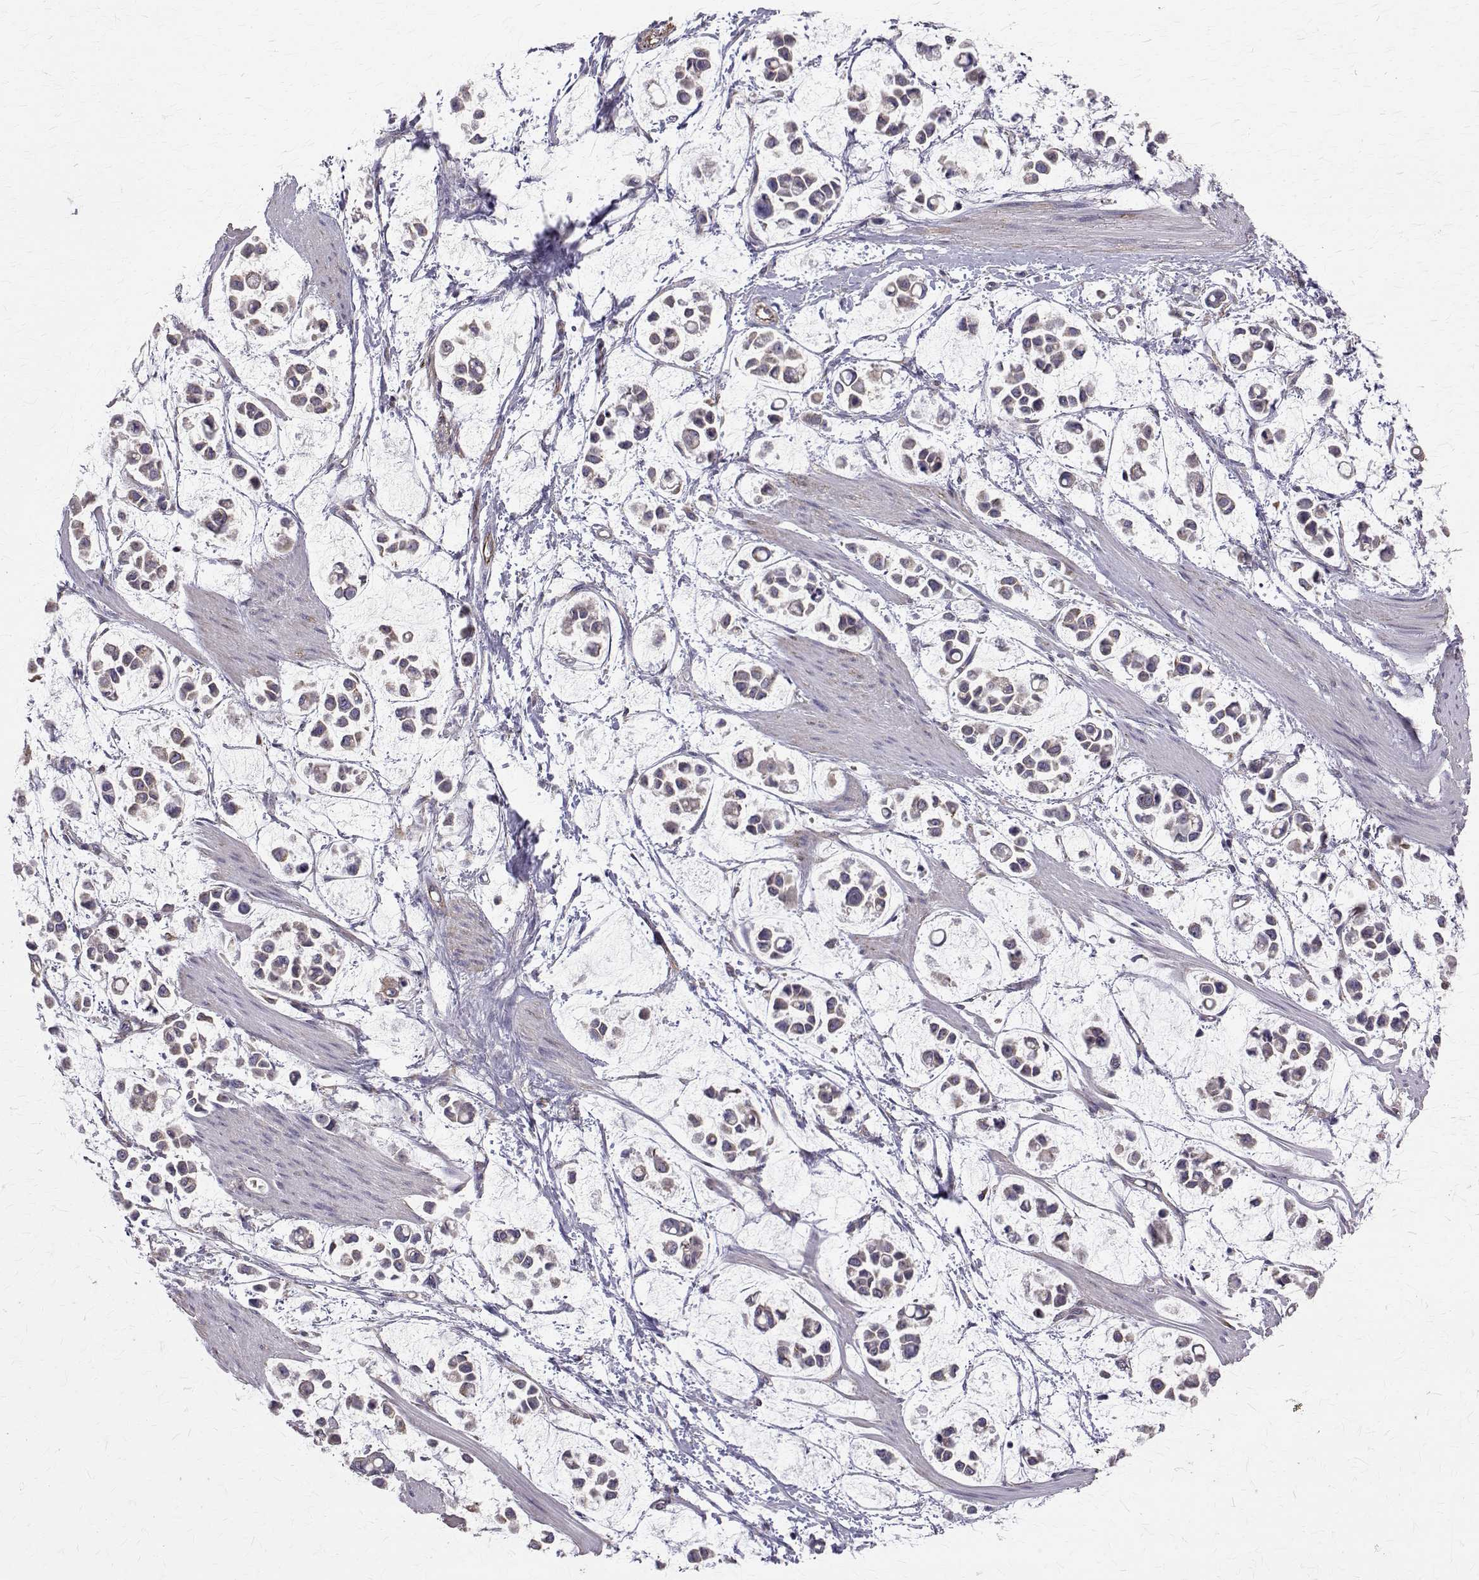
{"staining": {"intensity": "weak", "quantity": "<25%", "location": "cytoplasmic/membranous"}, "tissue": "stomach cancer", "cell_type": "Tumor cells", "image_type": "cancer", "snomed": [{"axis": "morphology", "description": "Adenocarcinoma, NOS"}, {"axis": "topography", "description": "Stomach"}], "caption": "A histopathology image of stomach adenocarcinoma stained for a protein shows no brown staining in tumor cells.", "gene": "ARFGAP1", "patient": {"sex": "male", "age": 82}}